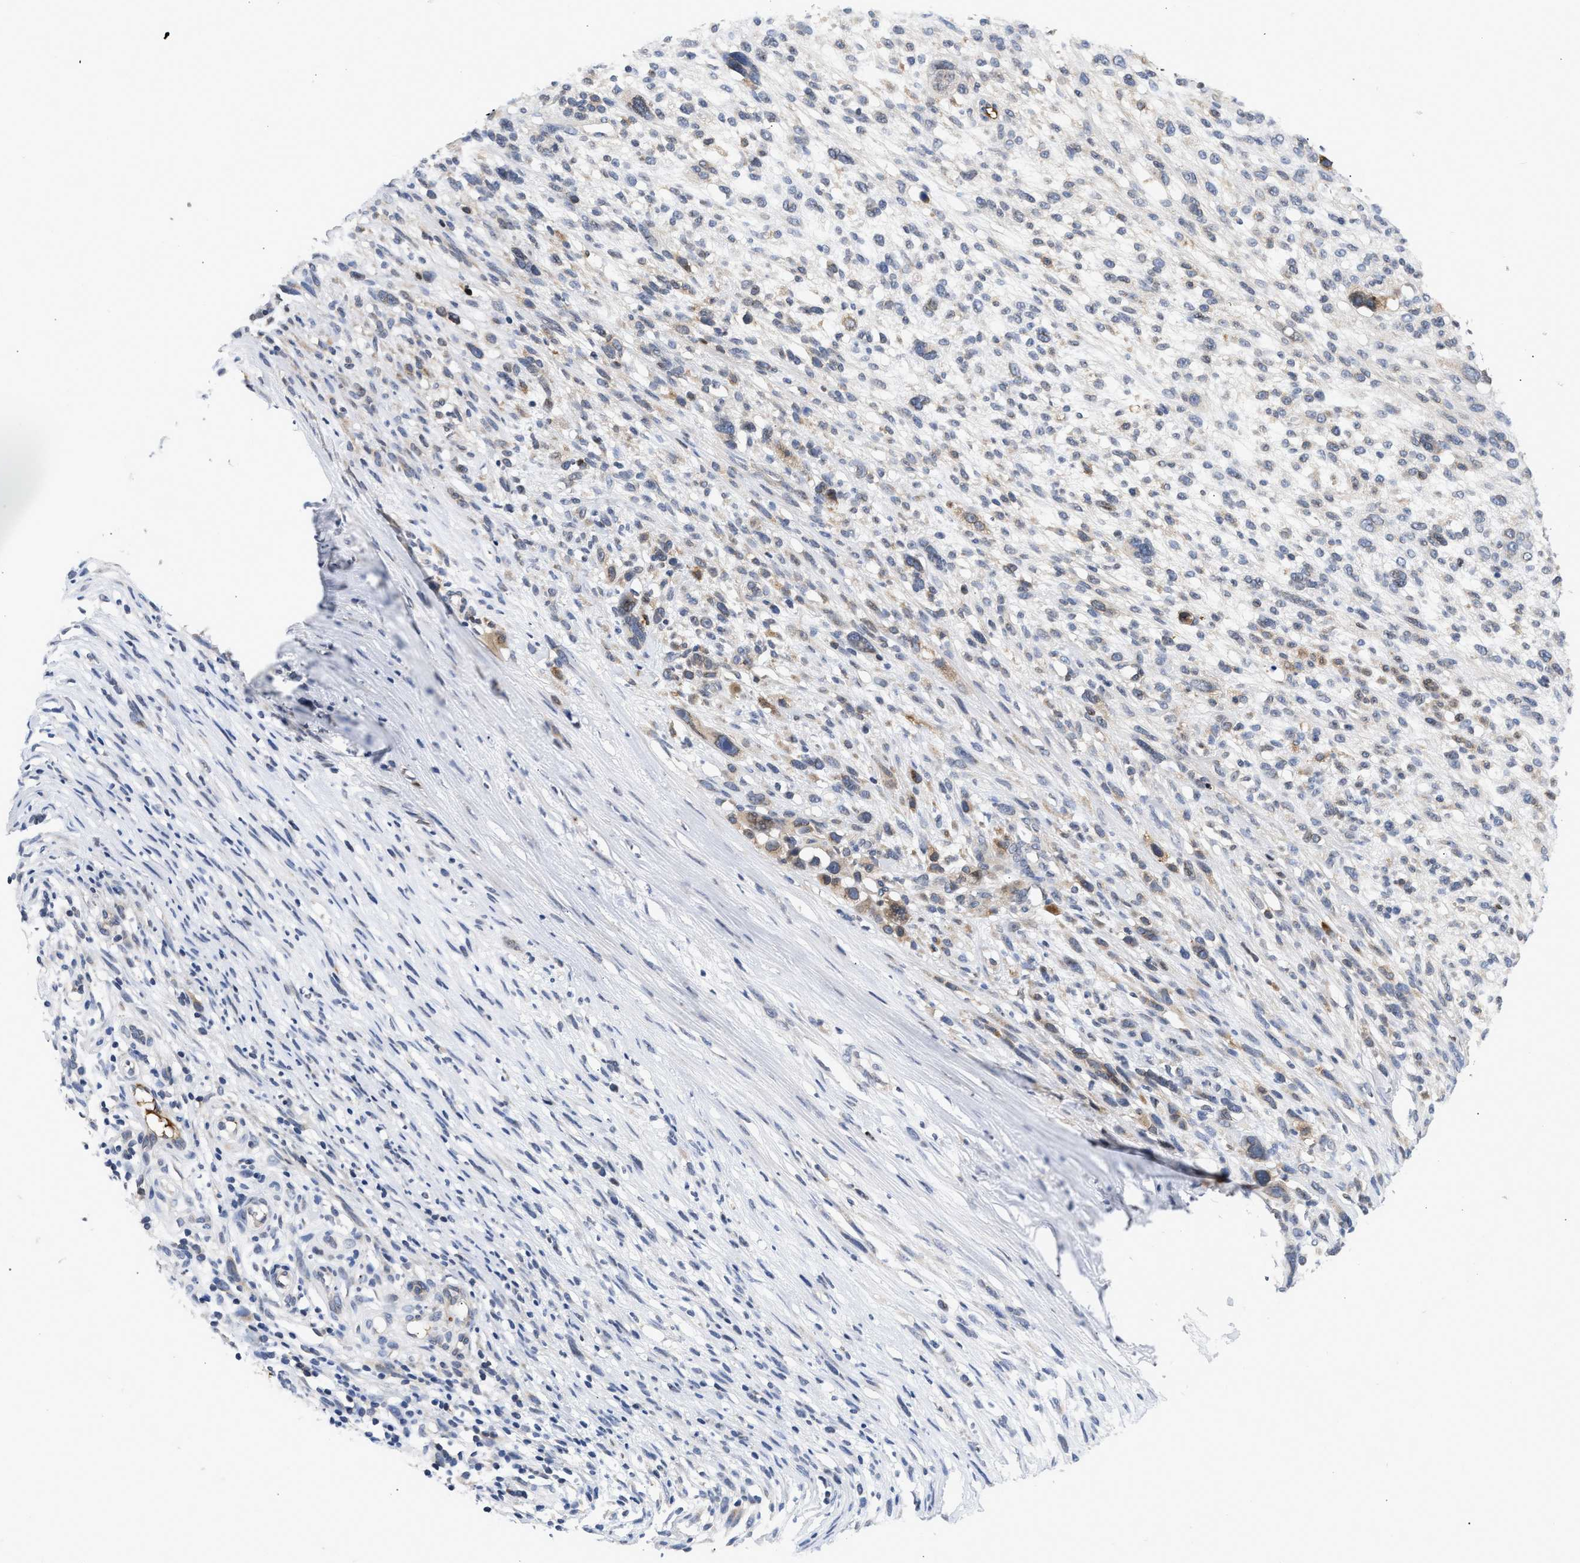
{"staining": {"intensity": "negative", "quantity": "none", "location": "none"}, "tissue": "melanoma", "cell_type": "Tumor cells", "image_type": "cancer", "snomed": [{"axis": "morphology", "description": "Malignant melanoma, NOS"}, {"axis": "topography", "description": "Skin"}], "caption": "IHC histopathology image of human melanoma stained for a protein (brown), which demonstrates no expression in tumor cells.", "gene": "NUP62", "patient": {"sex": "female", "age": 55}}